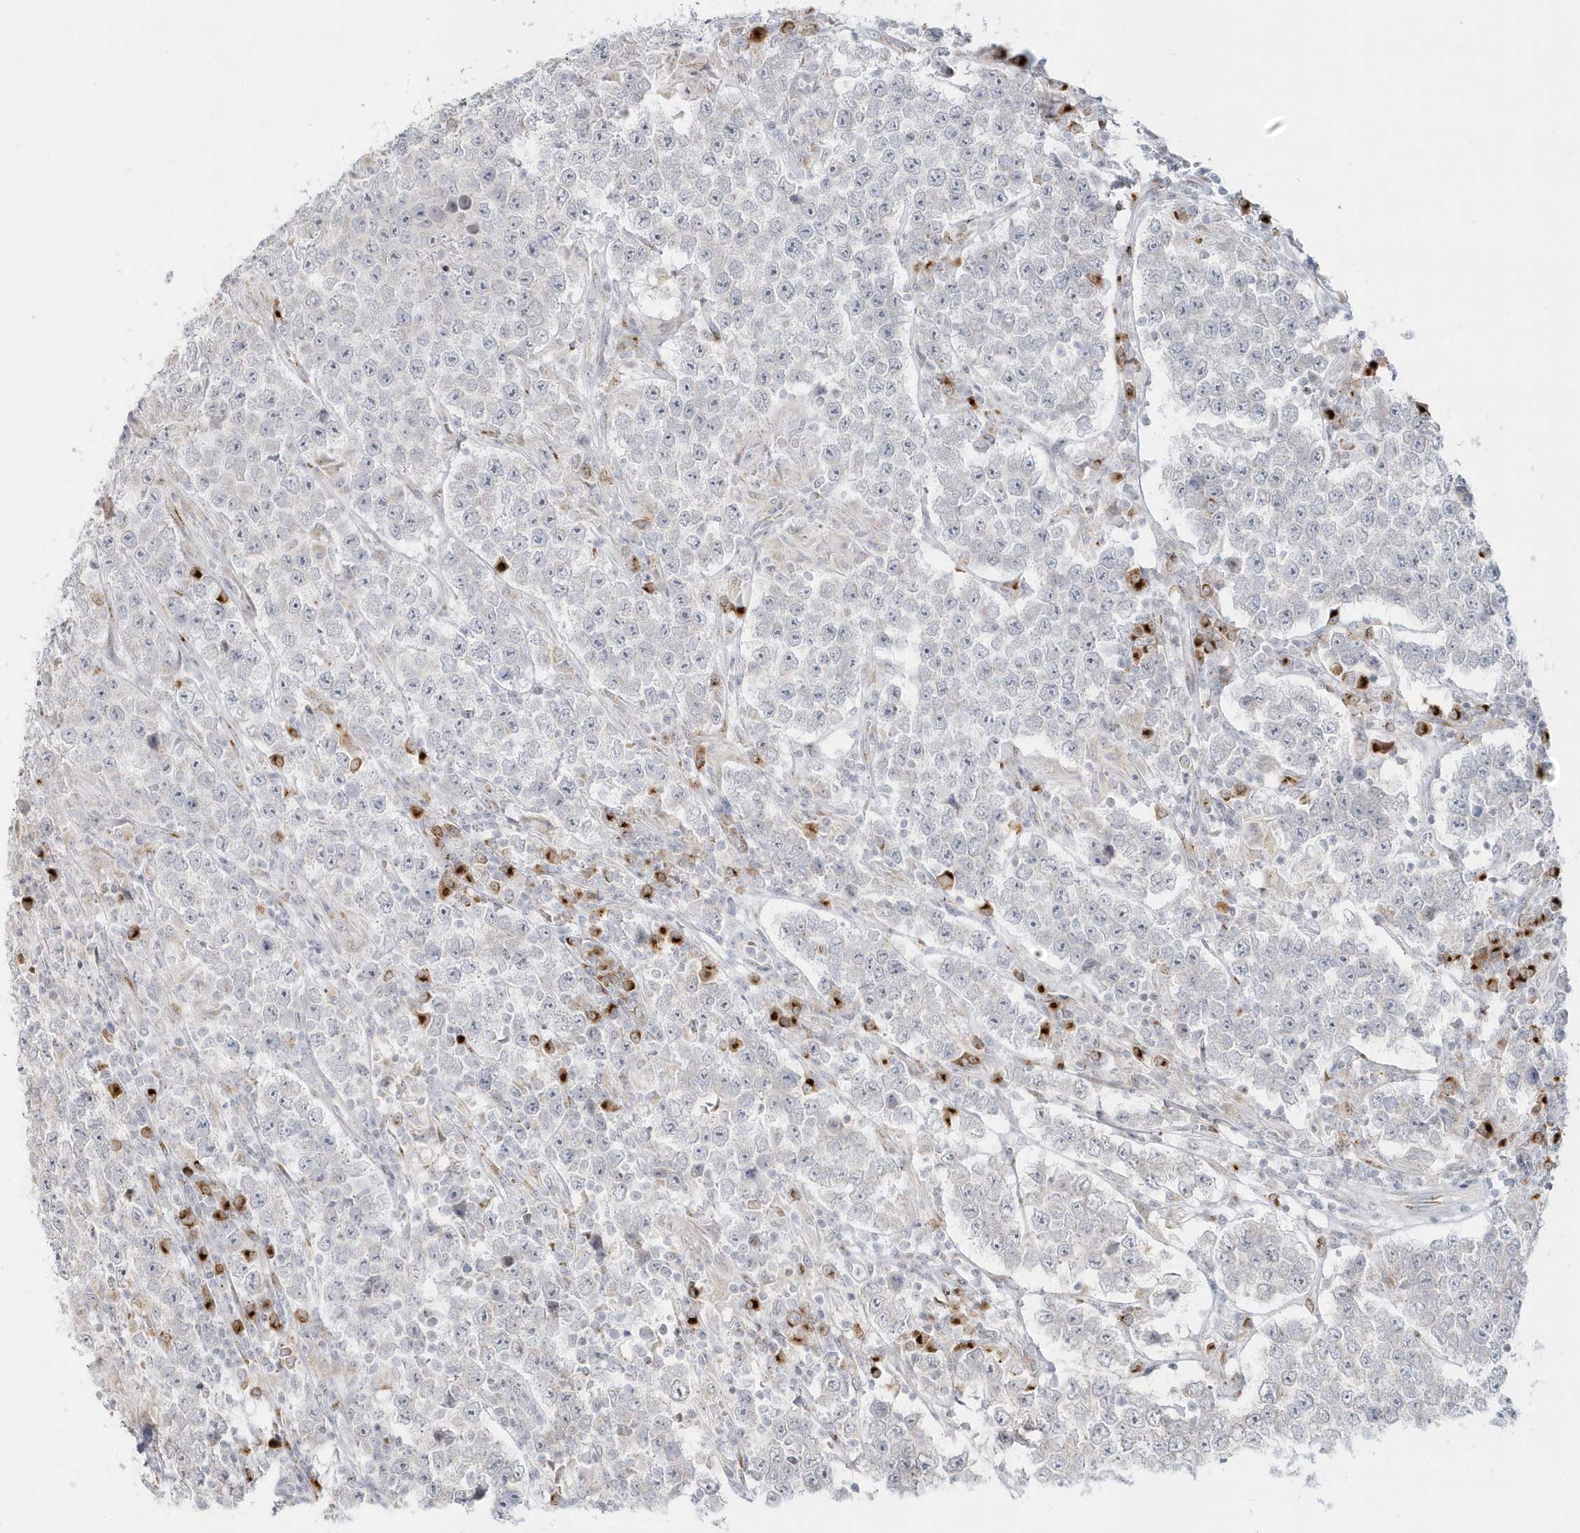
{"staining": {"intensity": "negative", "quantity": "none", "location": "none"}, "tissue": "testis cancer", "cell_type": "Tumor cells", "image_type": "cancer", "snomed": [{"axis": "morphology", "description": "Normal tissue, NOS"}, {"axis": "morphology", "description": "Urothelial carcinoma, High grade"}, {"axis": "morphology", "description": "Seminoma, NOS"}, {"axis": "morphology", "description": "Carcinoma, Embryonal, NOS"}, {"axis": "topography", "description": "Urinary bladder"}, {"axis": "topography", "description": "Testis"}], "caption": "Tumor cells show no significant positivity in testis cancer (seminoma).", "gene": "DHFR", "patient": {"sex": "male", "age": 41}}